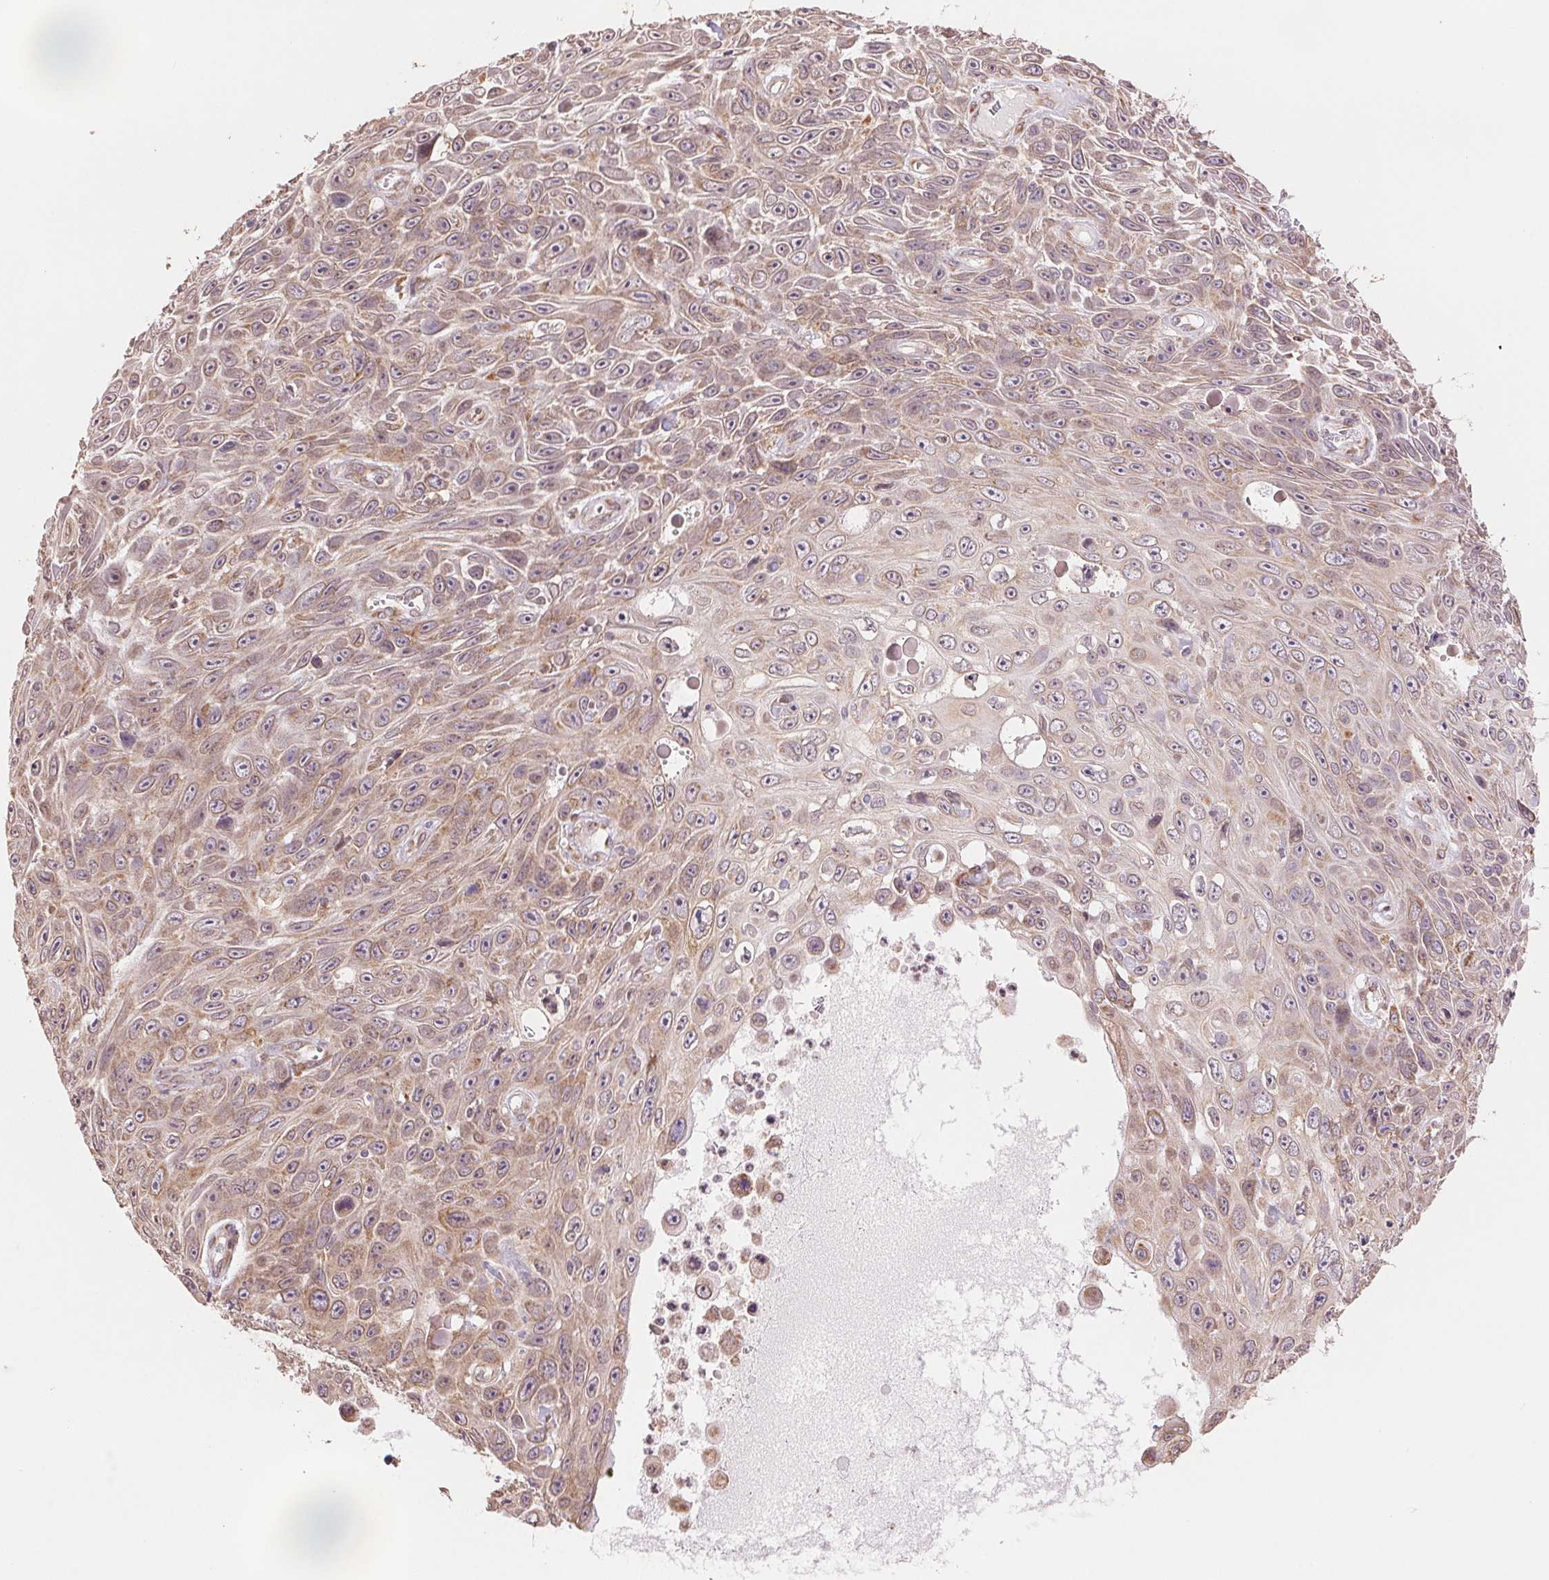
{"staining": {"intensity": "weak", "quantity": ">75%", "location": "cytoplasmic/membranous"}, "tissue": "skin cancer", "cell_type": "Tumor cells", "image_type": "cancer", "snomed": [{"axis": "morphology", "description": "Squamous cell carcinoma, NOS"}, {"axis": "topography", "description": "Skin"}], "caption": "Skin cancer was stained to show a protein in brown. There is low levels of weak cytoplasmic/membranous positivity in approximately >75% of tumor cells.", "gene": "RPN1", "patient": {"sex": "male", "age": 82}}